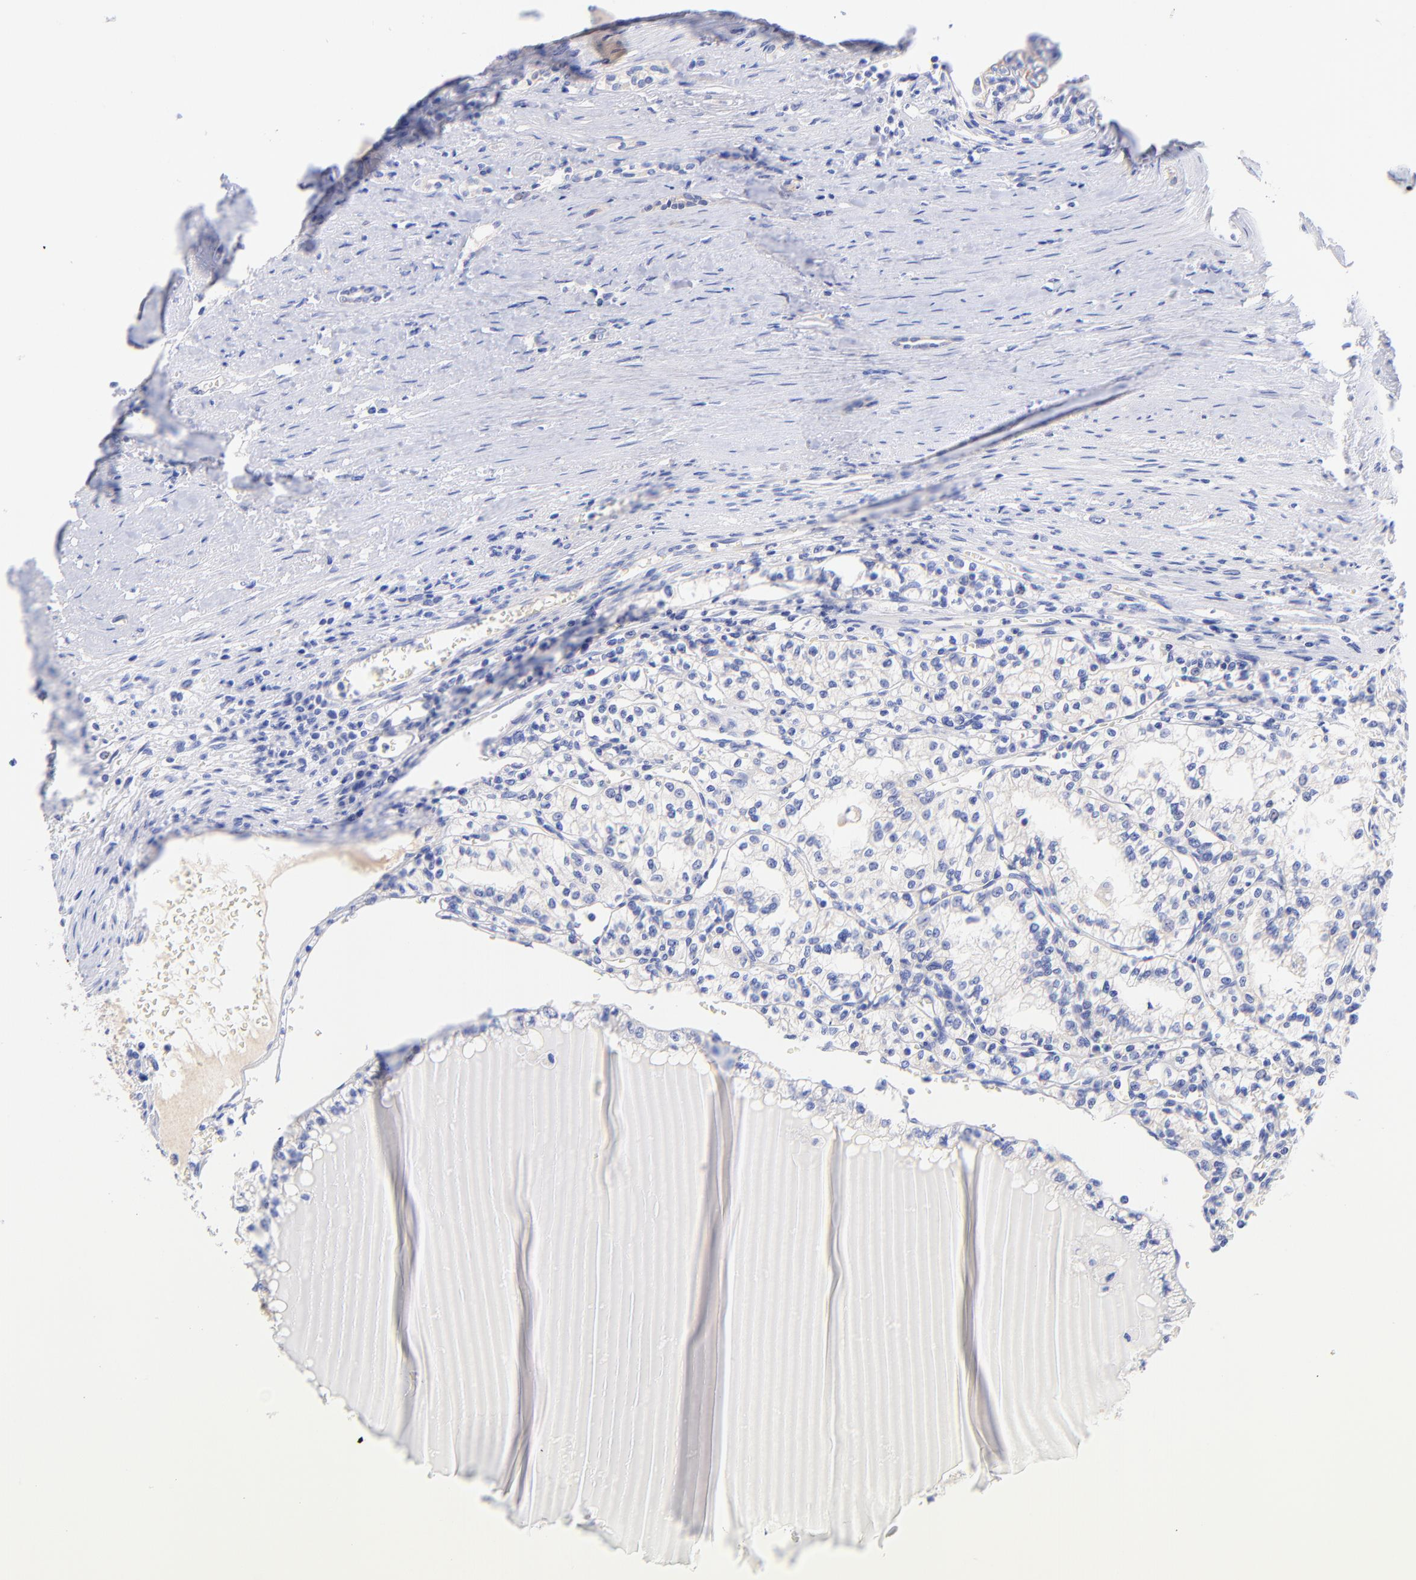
{"staining": {"intensity": "negative", "quantity": "none", "location": "none"}, "tissue": "renal cancer", "cell_type": "Tumor cells", "image_type": "cancer", "snomed": [{"axis": "morphology", "description": "Adenocarcinoma, NOS"}, {"axis": "topography", "description": "Kidney"}], "caption": "Immunohistochemistry photomicrograph of human renal cancer (adenocarcinoma) stained for a protein (brown), which displays no staining in tumor cells.", "gene": "GPHN", "patient": {"sex": "male", "age": 61}}